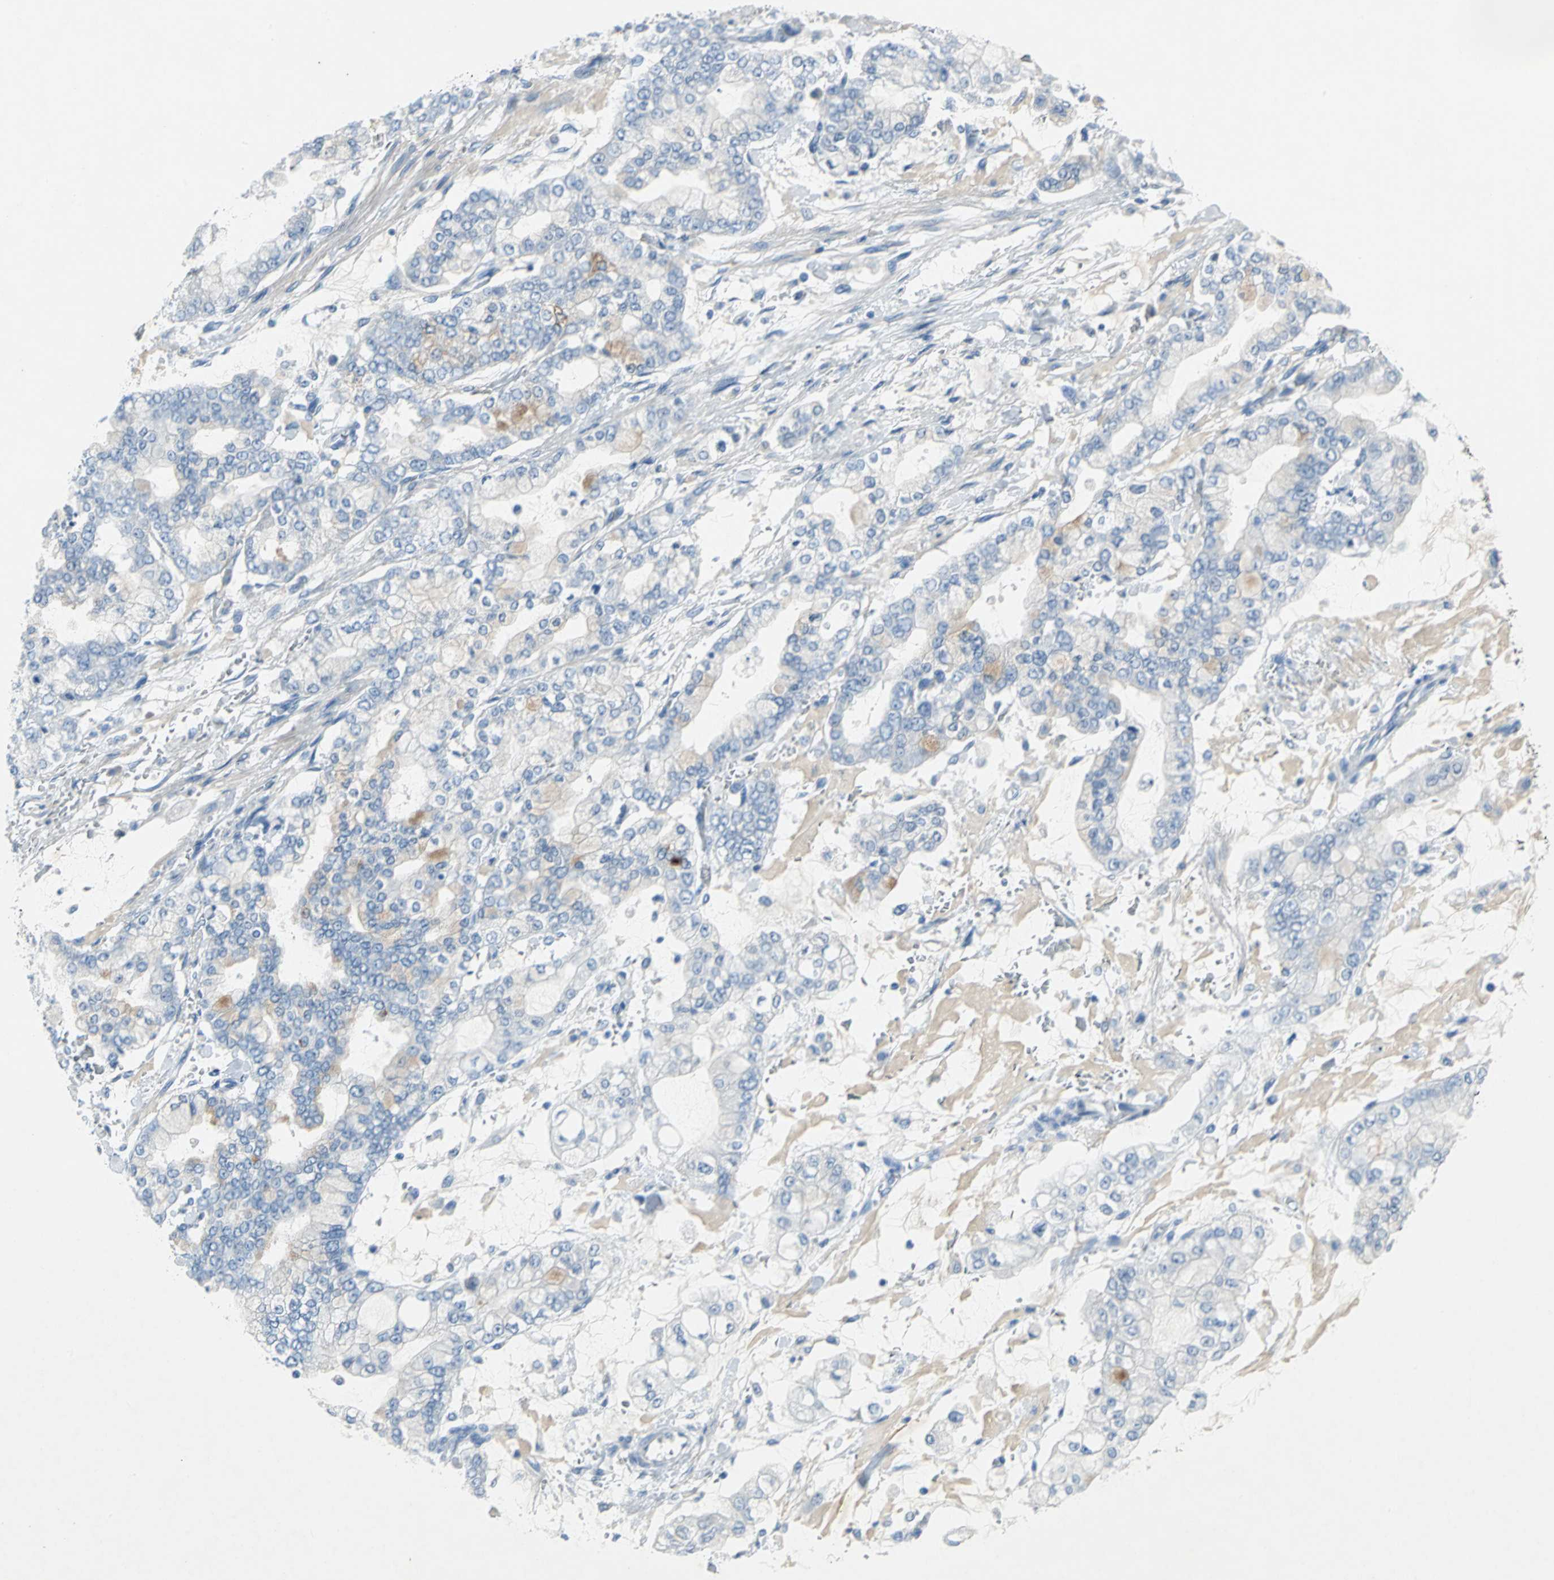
{"staining": {"intensity": "negative", "quantity": "none", "location": "none"}, "tissue": "stomach cancer", "cell_type": "Tumor cells", "image_type": "cancer", "snomed": [{"axis": "morphology", "description": "Normal tissue, NOS"}, {"axis": "morphology", "description": "Adenocarcinoma, NOS"}, {"axis": "topography", "description": "Stomach, upper"}, {"axis": "topography", "description": "Stomach"}], "caption": "High magnification brightfield microscopy of stomach cancer (adenocarcinoma) stained with DAB (3,3'-diaminobenzidine) (brown) and counterstained with hematoxylin (blue): tumor cells show no significant positivity.", "gene": "PTGDS", "patient": {"sex": "male", "age": 76}}